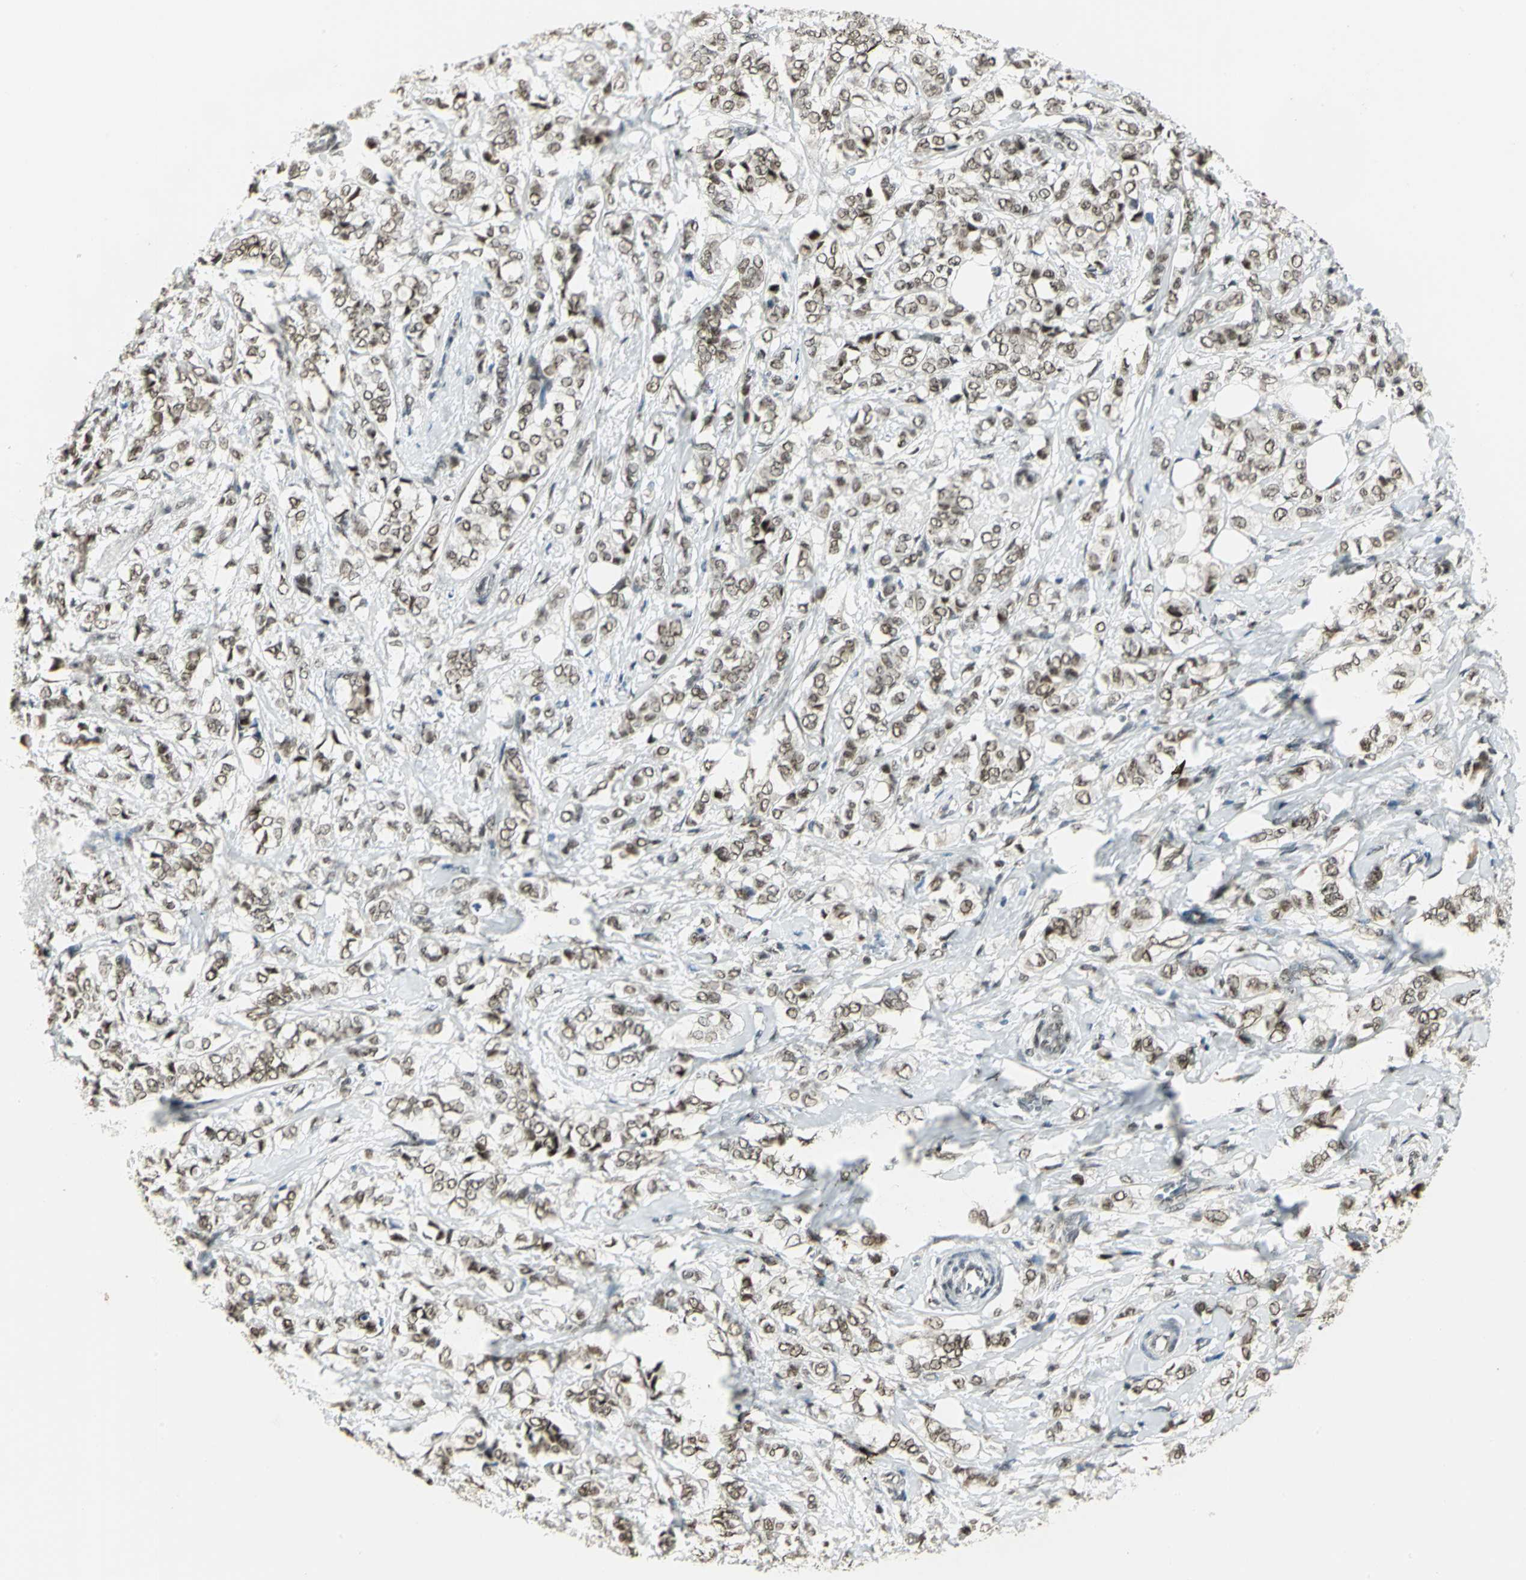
{"staining": {"intensity": "weak", "quantity": "25%-75%", "location": "nuclear"}, "tissue": "breast cancer", "cell_type": "Tumor cells", "image_type": "cancer", "snomed": [{"axis": "morphology", "description": "Lobular carcinoma"}, {"axis": "topography", "description": "Breast"}], "caption": "Brown immunohistochemical staining in human breast cancer exhibits weak nuclear positivity in about 25%-75% of tumor cells.", "gene": "RAD17", "patient": {"sex": "female", "age": 60}}